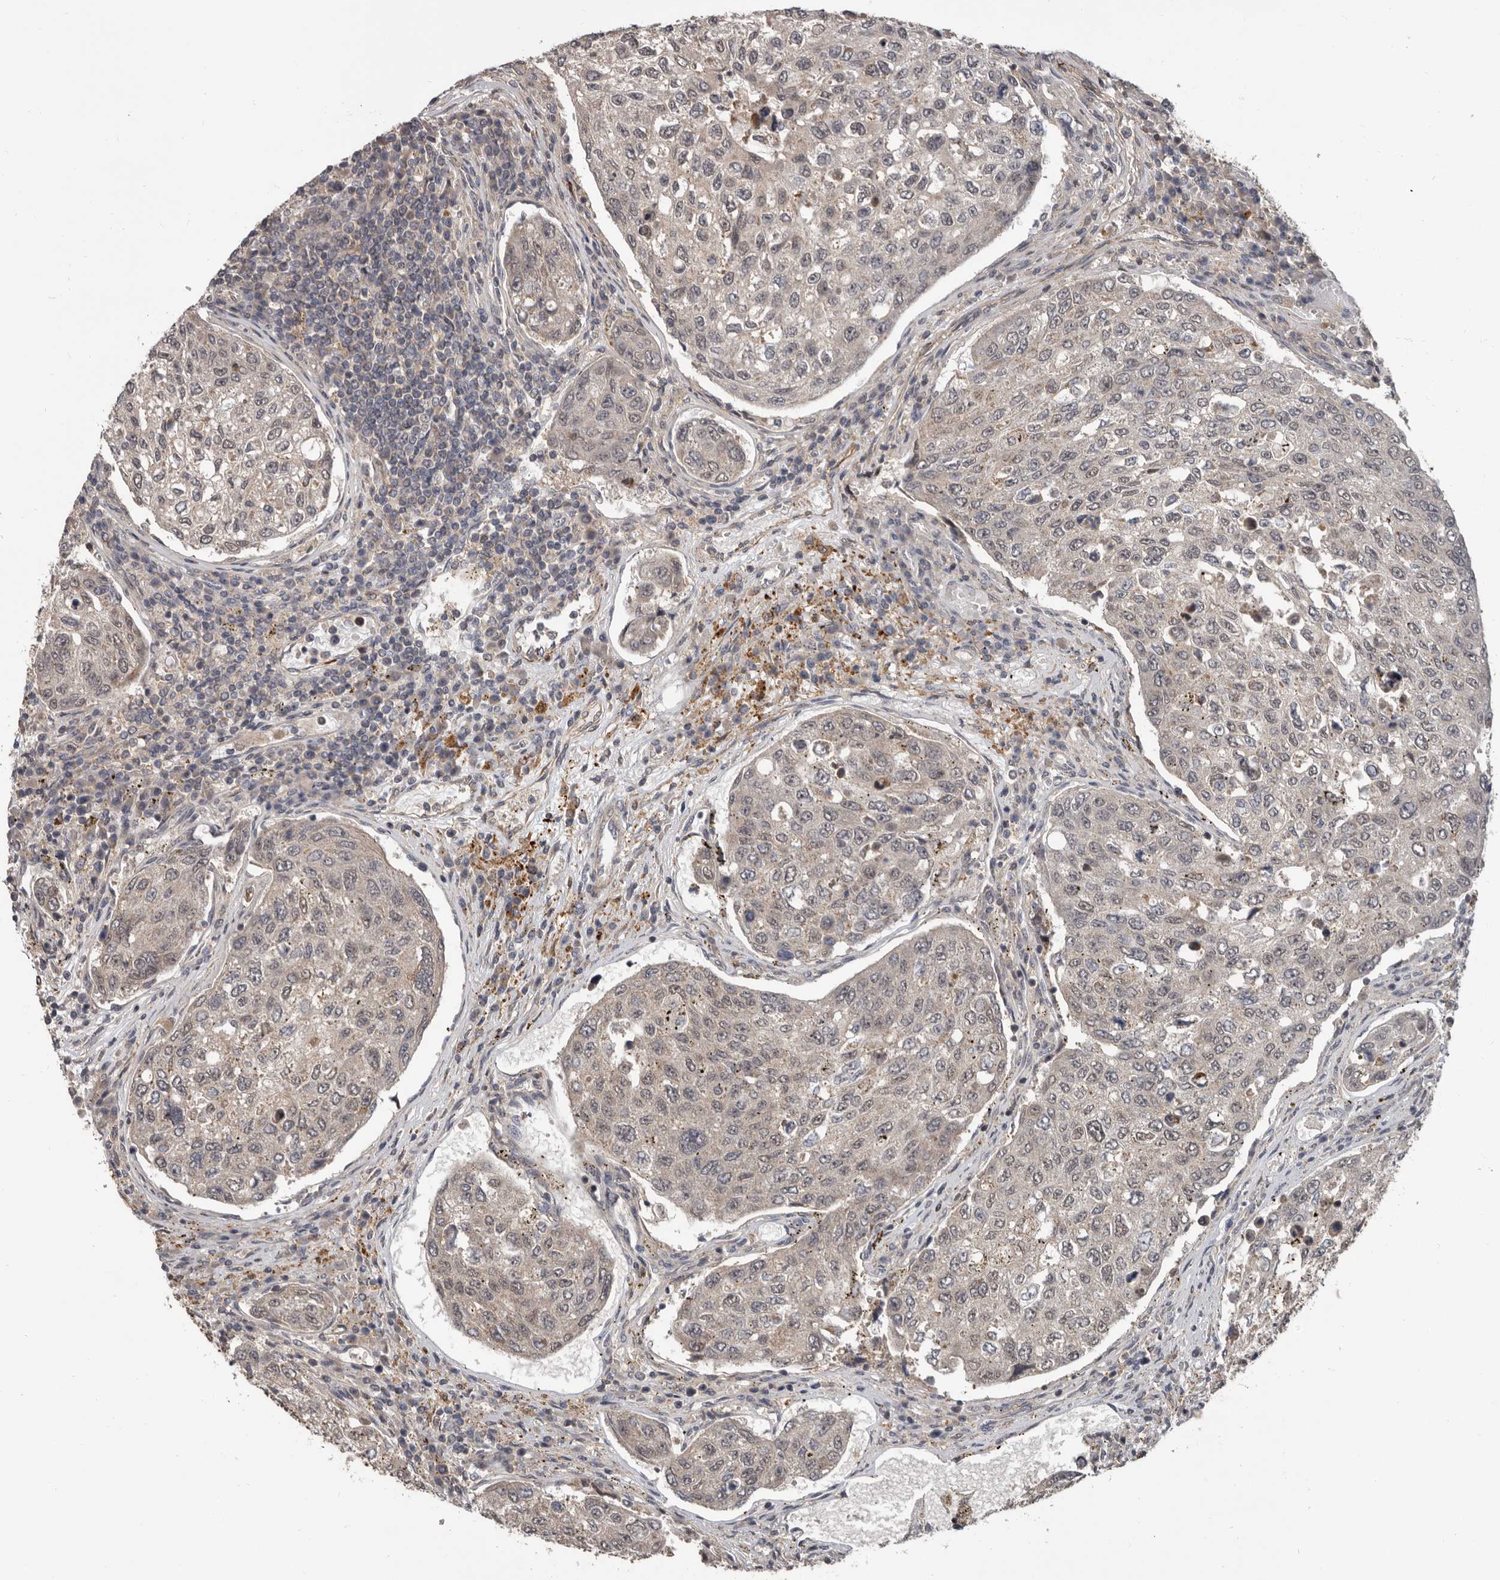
{"staining": {"intensity": "moderate", "quantity": "<25%", "location": "cytoplasmic/membranous"}, "tissue": "urothelial cancer", "cell_type": "Tumor cells", "image_type": "cancer", "snomed": [{"axis": "morphology", "description": "Urothelial carcinoma, High grade"}, {"axis": "topography", "description": "Lymph node"}, {"axis": "topography", "description": "Urinary bladder"}], "caption": "Immunohistochemical staining of human urothelial carcinoma (high-grade) reveals low levels of moderate cytoplasmic/membranous positivity in about <25% of tumor cells.", "gene": "FGFR4", "patient": {"sex": "male", "age": 51}}